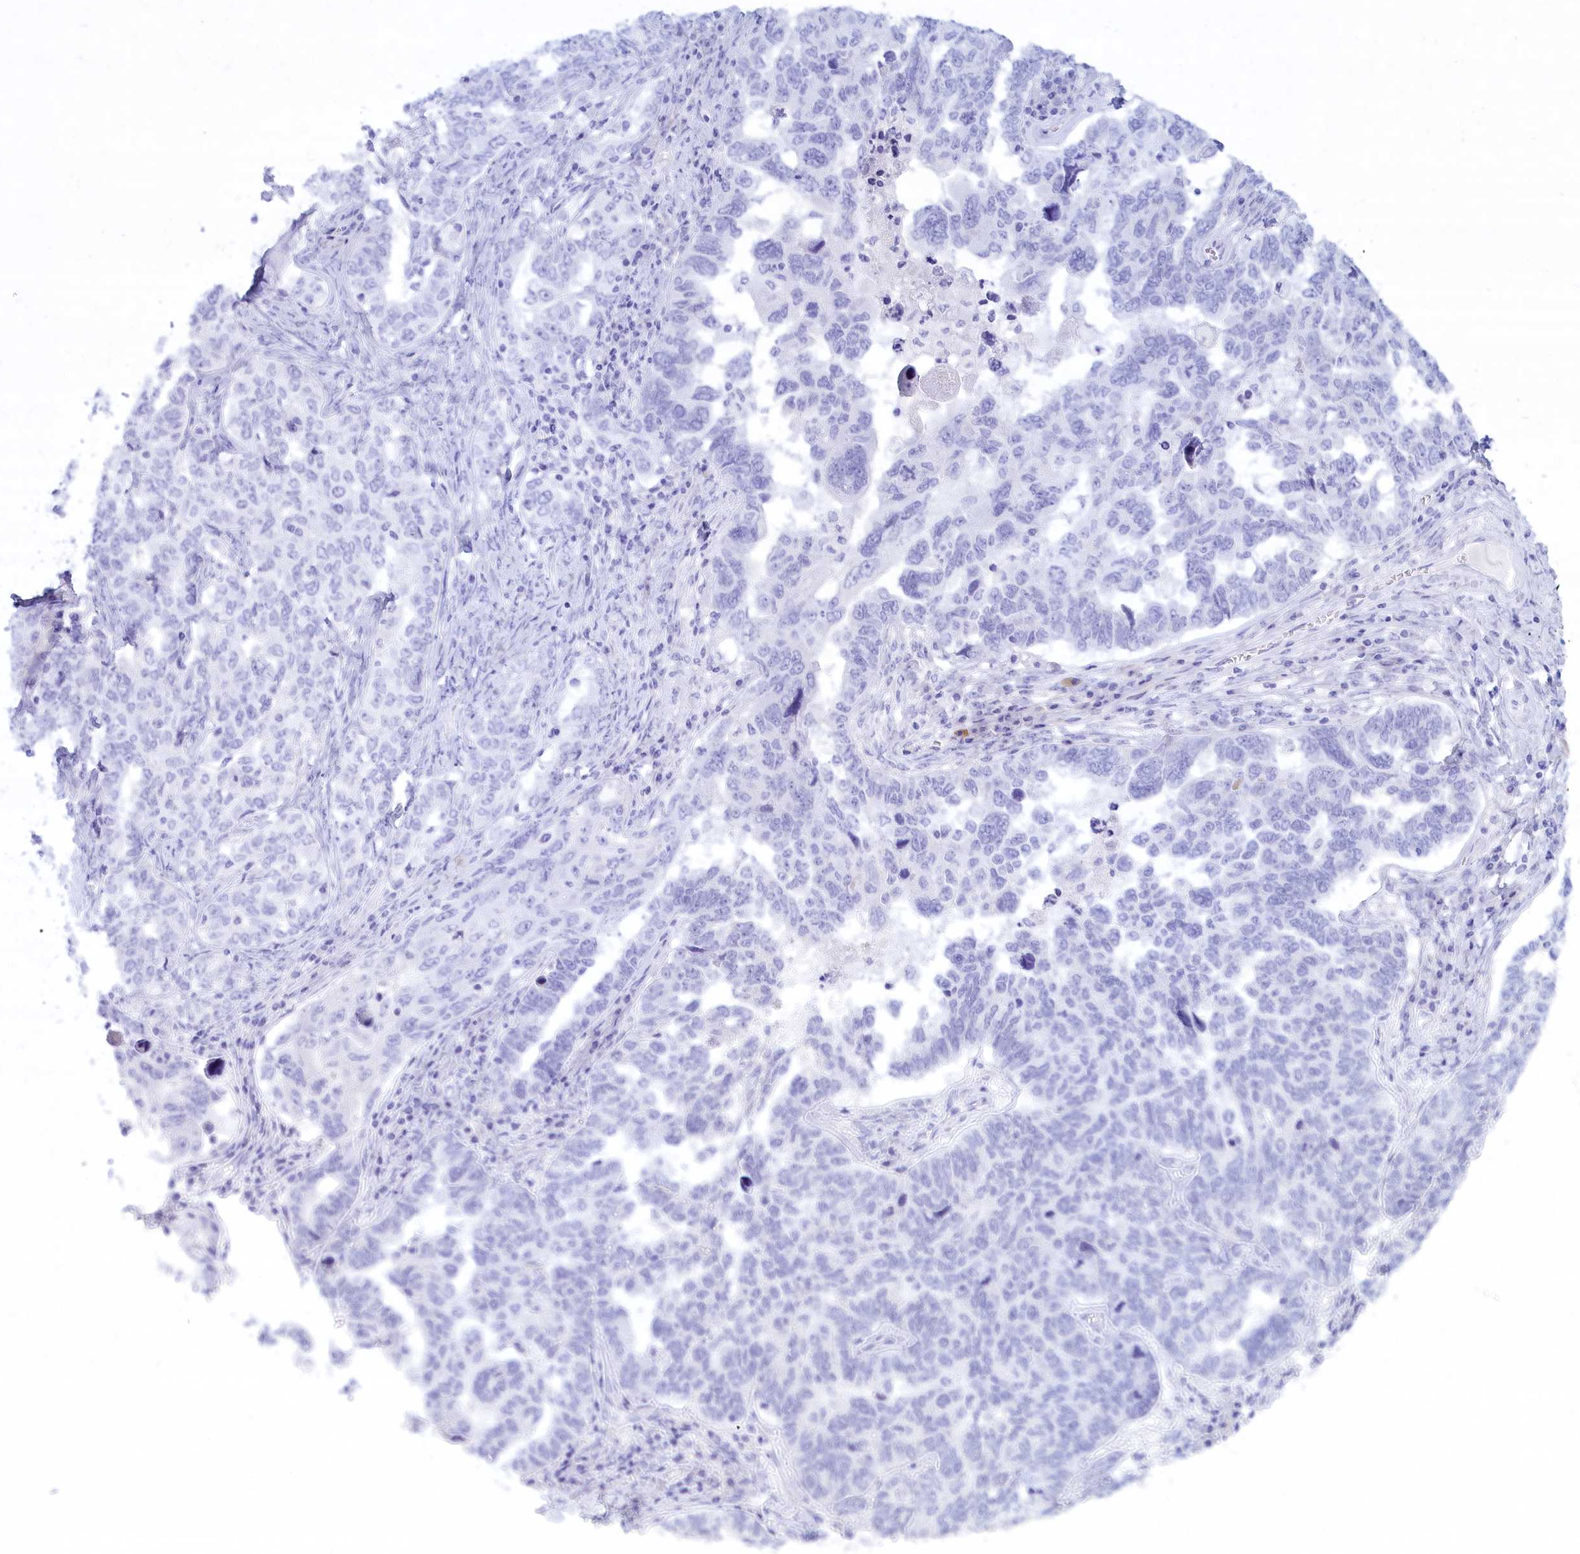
{"staining": {"intensity": "negative", "quantity": "none", "location": "none"}, "tissue": "ovarian cancer", "cell_type": "Tumor cells", "image_type": "cancer", "snomed": [{"axis": "morphology", "description": "Carcinoma, endometroid"}, {"axis": "topography", "description": "Ovary"}], "caption": "A histopathology image of human ovarian endometroid carcinoma is negative for staining in tumor cells.", "gene": "MPV17L2", "patient": {"sex": "female", "age": 62}}